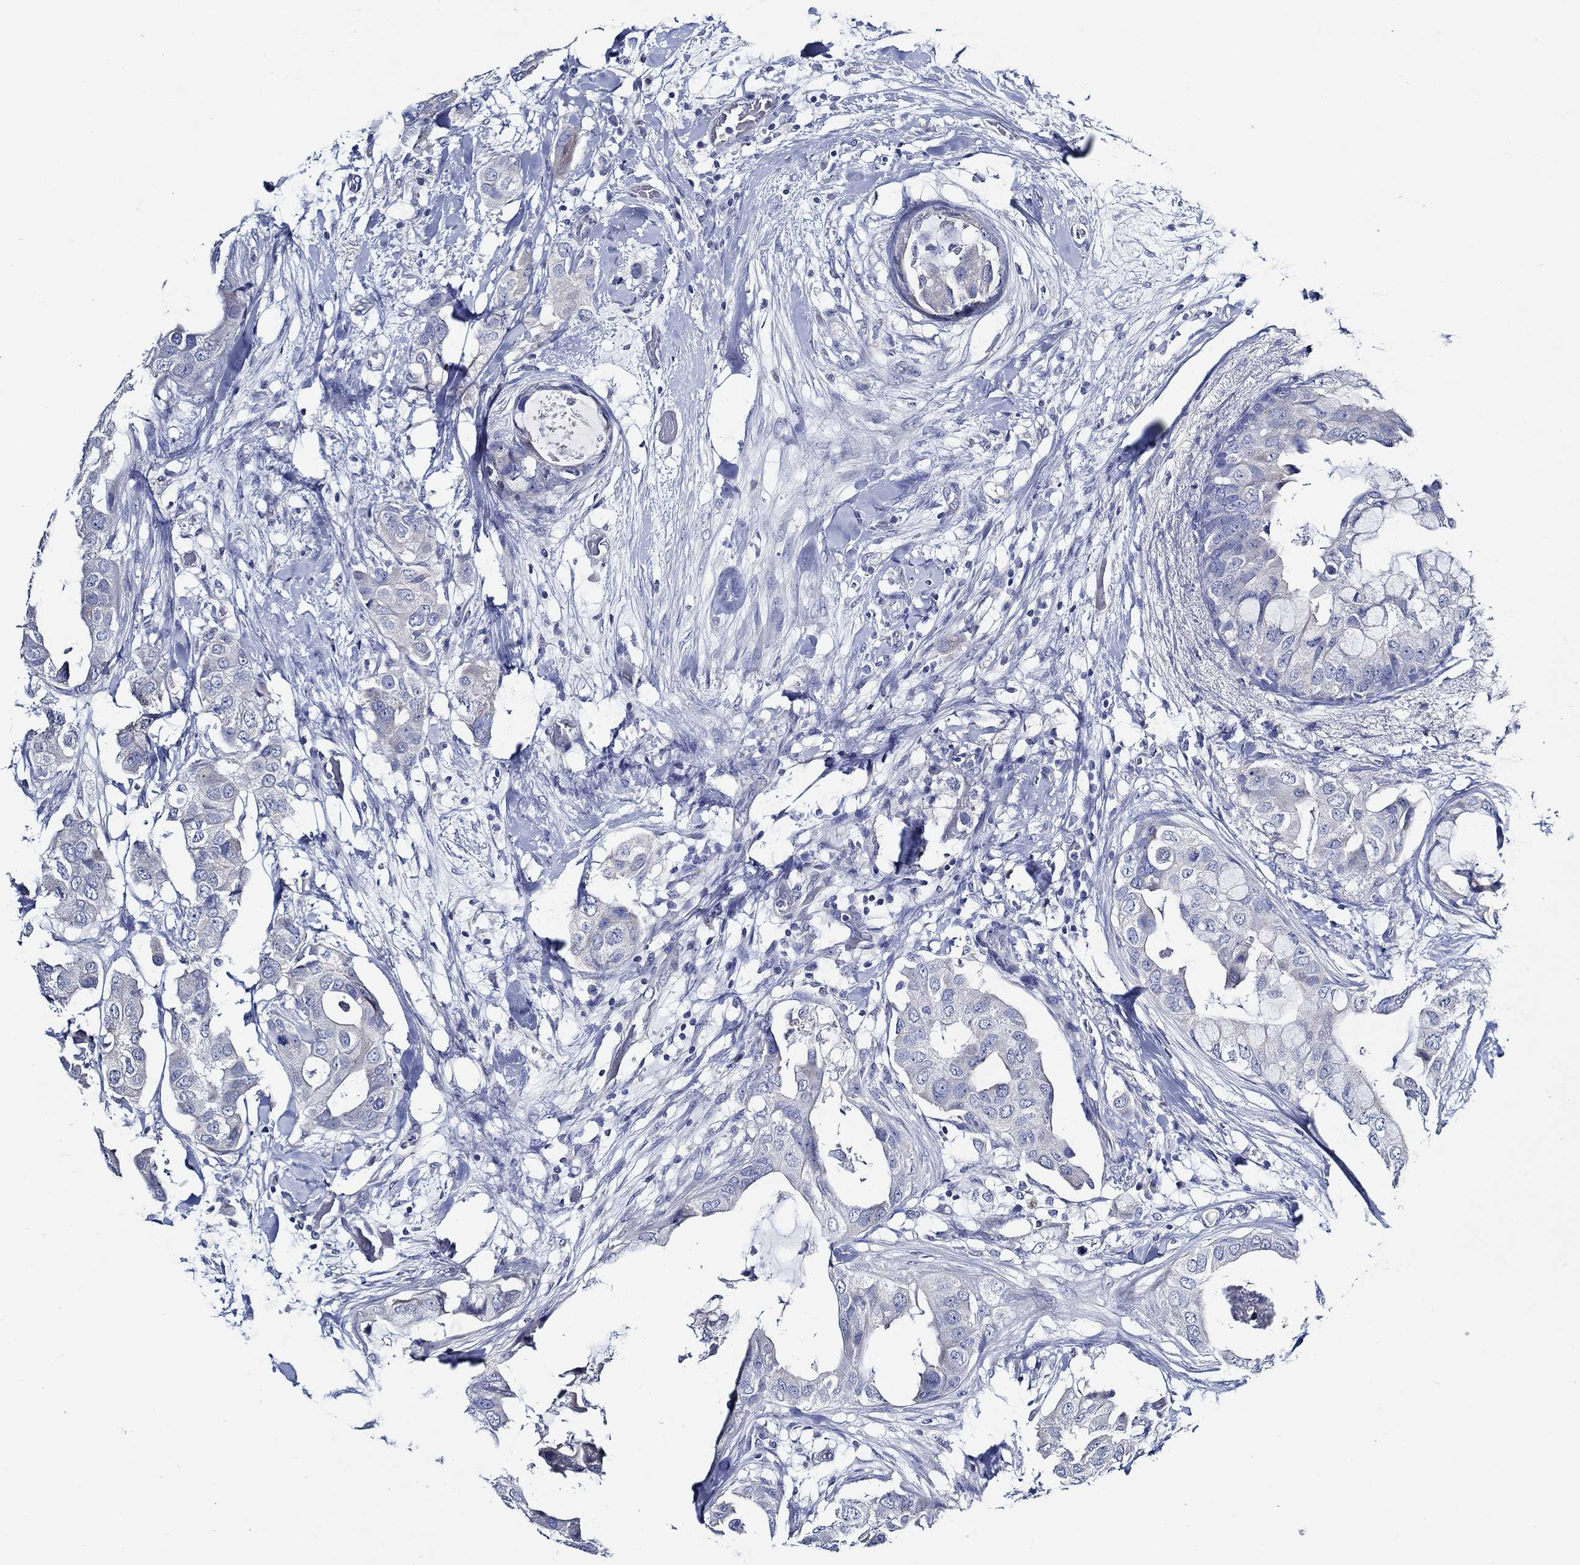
{"staining": {"intensity": "negative", "quantity": "none", "location": "none"}, "tissue": "breast cancer", "cell_type": "Tumor cells", "image_type": "cancer", "snomed": [{"axis": "morphology", "description": "Normal tissue, NOS"}, {"axis": "morphology", "description": "Duct carcinoma"}, {"axis": "topography", "description": "Breast"}], "caption": "Protein analysis of breast cancer (intraductal carcinoma) exhibits no significant staining in tumor cells.", "gene": "SKOR1", "patient": {"sex": "female", "age": 40}}